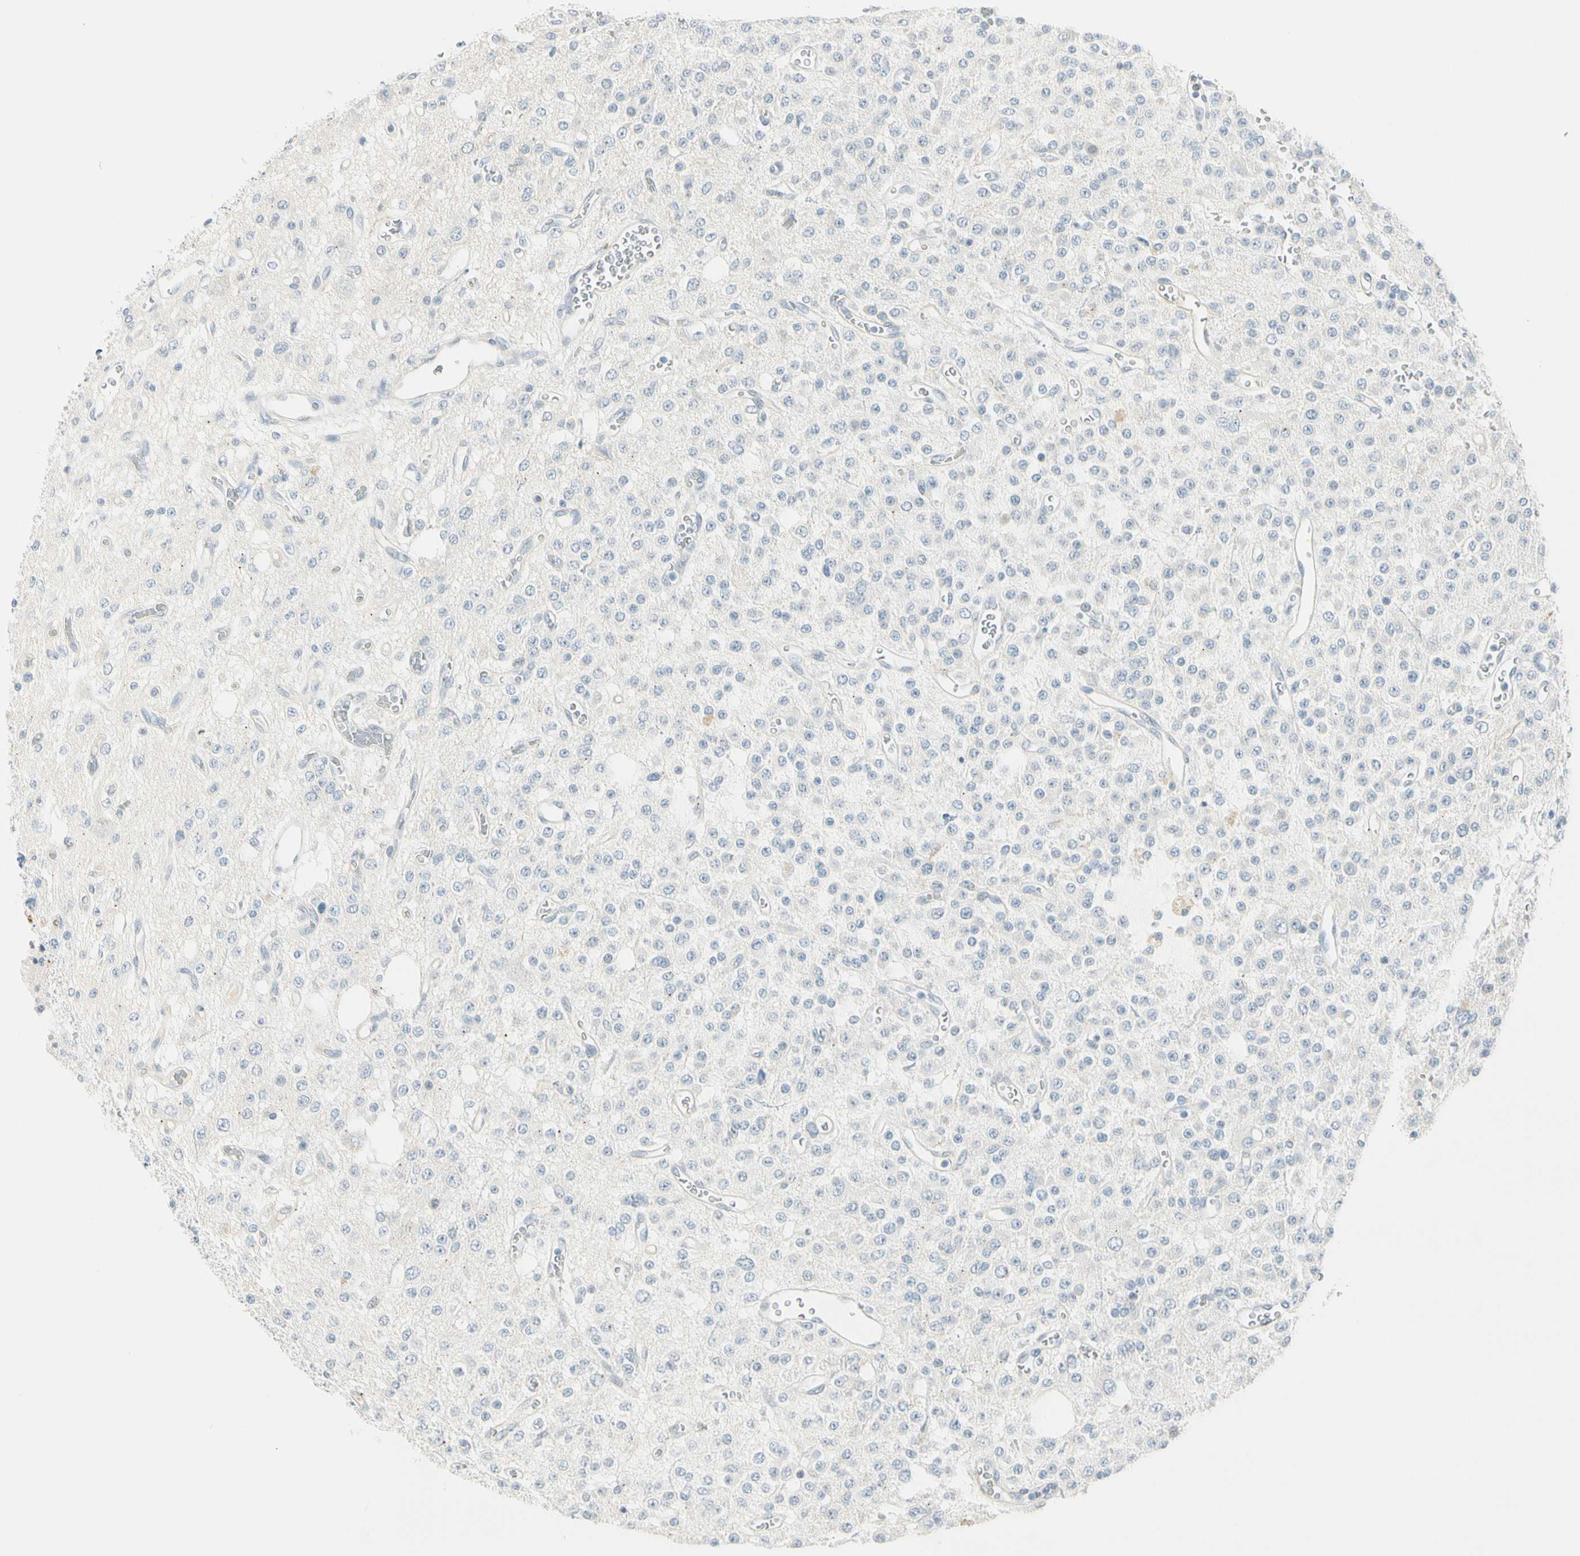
{"staining": {"intensity": "negative", "quantity": "none", "location": "none"}, "tissue": "glioma", "cell_type": "Tumor cells", "image_type": "cancer", "snomed": [{"axis": "morphology", "description": "Glioma, malignant, Low grade"}, {"axis": "topography", "description": "Brain"}], "caption": "IHC of human glioma reveals no expression in tumor cells.", "gene": "MLLT10", "patient": {"sex": "male", "age": 38}}